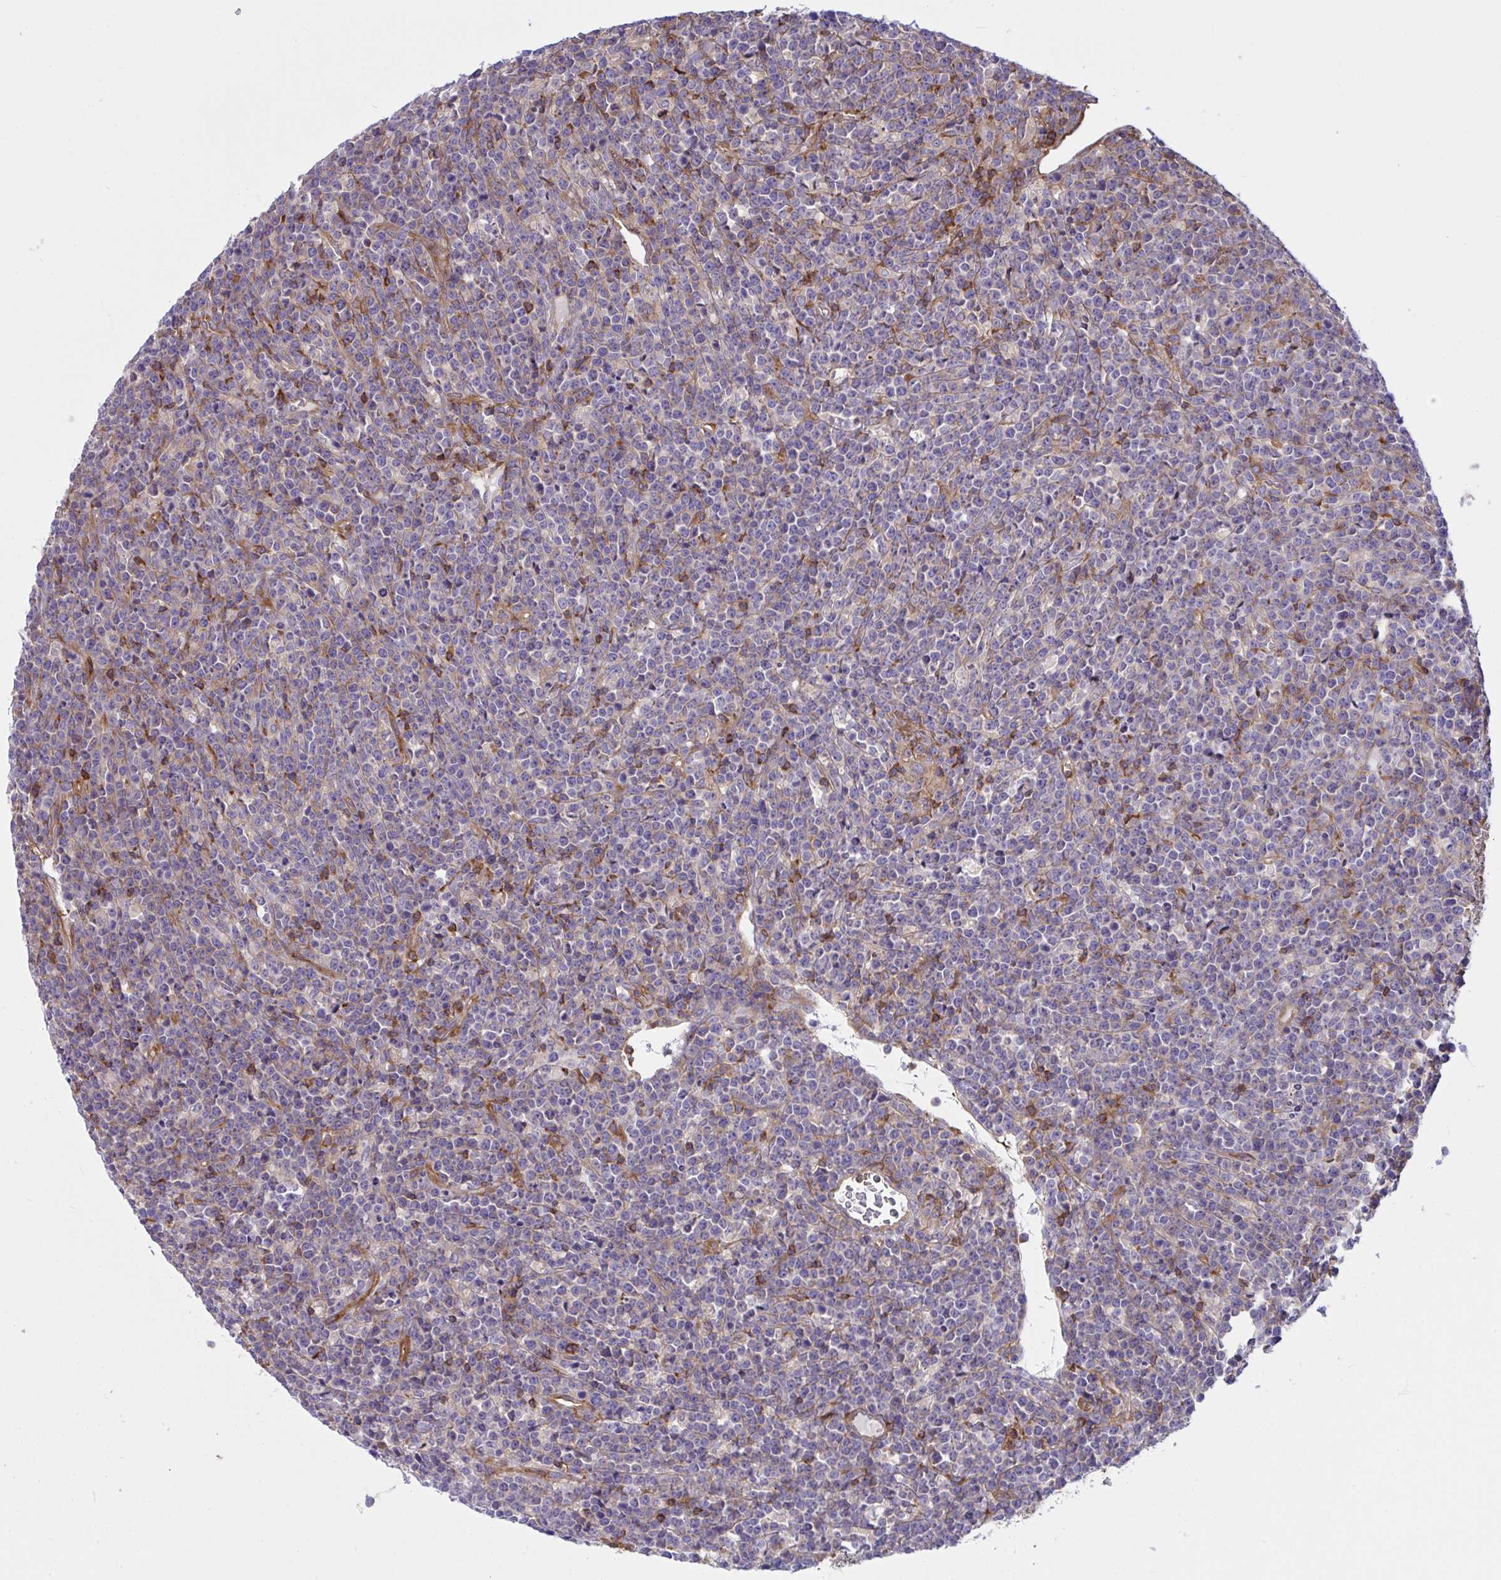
{"staining": {"intensity": "negative", "quantity": "none", "location": "none"}, "tissue": "lymphoma", "cell_type": "Tumor cells", "image_type": "cancer", "snomed": [{"axis": "morphology", "description": "Malignant lymphoma, non-Hodgkin's type, High grade"}, {"axis": "topography", "description": "Ovary"}], "caption": "Immunohistochemistry (IHC) image of neoplastic tissue: human lymphoma stained with DAB shows no significant protein expression in tumor cells. (DAB (3,3'-diaminobenzidine) immunohistochemistry (IHC) with hematoxylin counter stain).", "gene": "TSC22D3", "patient": {"sex": "female", "age": 56}}